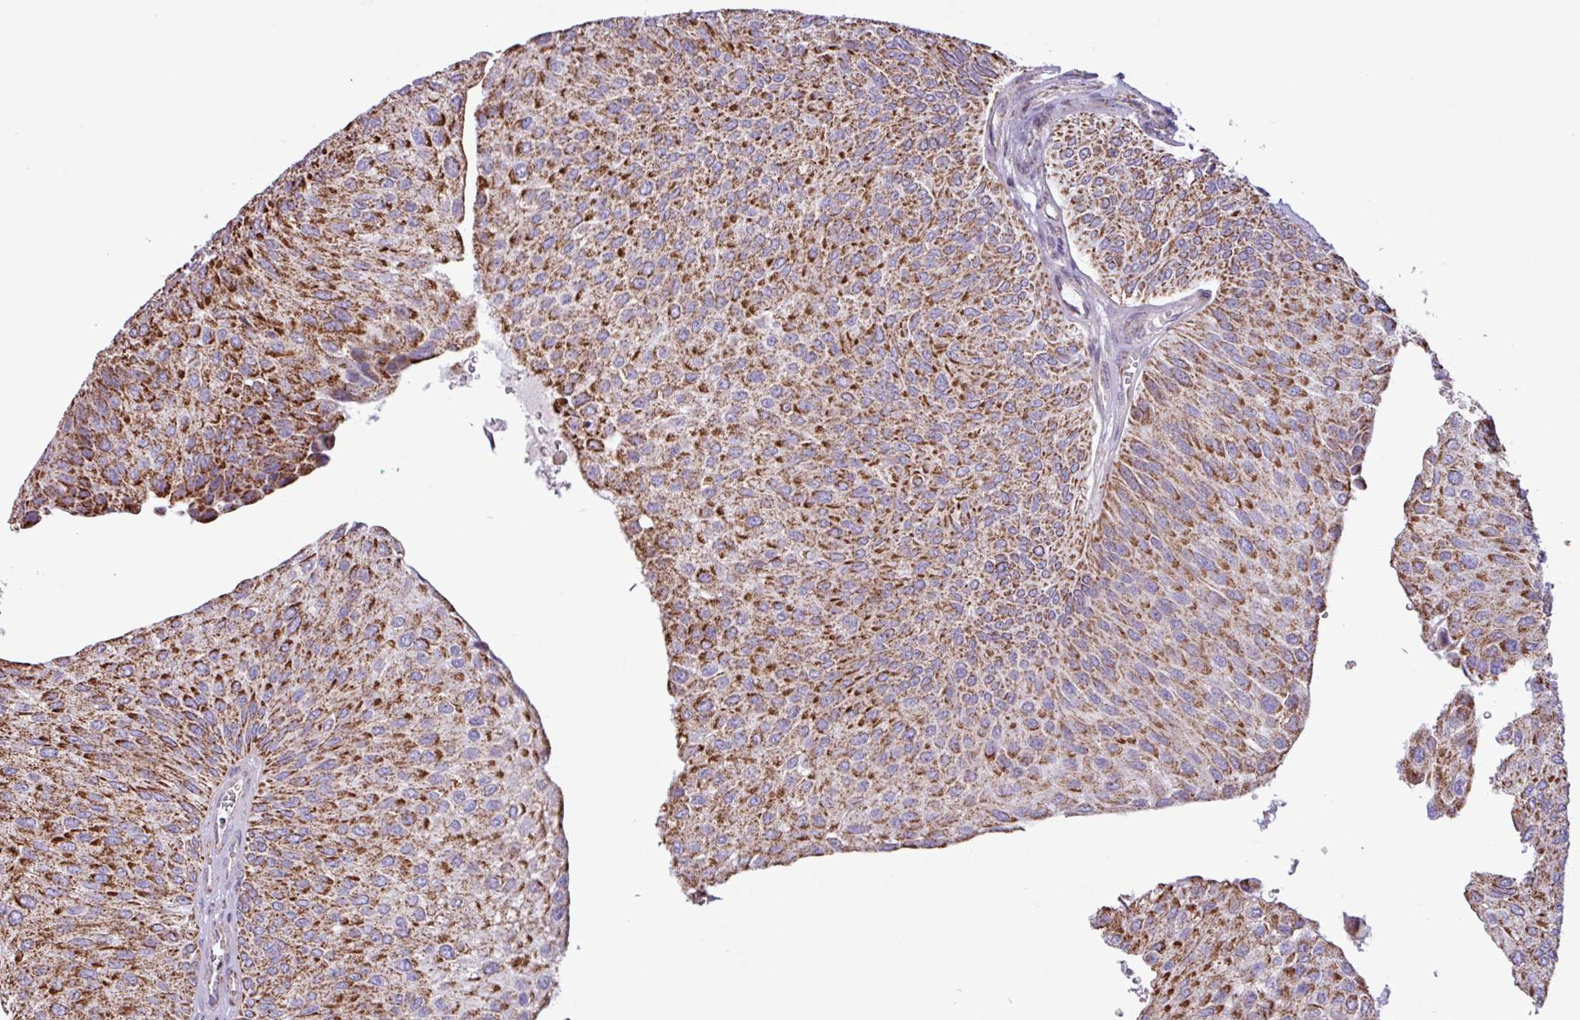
{"staining": {"intensity": "strong", "quantity": ">75%", "location": "cytoplasmic/membranous"}, "tissue": "urothelial cancer", "cell_type": "Tumor cells", "image_type": "cancer", "snomed": [{"axis": "morphology", "description": "Urothelial carcinoma, NOS"}, {"axis": "topography", "description": "Urinary bladder"}], "caption": "The micrograph shows staining of urothelial cancer, revealing strong cytoplasmic/membranous protein staining (brown color) within tumor cells.", "gene": "RTL3", "patient": {"sex": "male", "age": 67}}